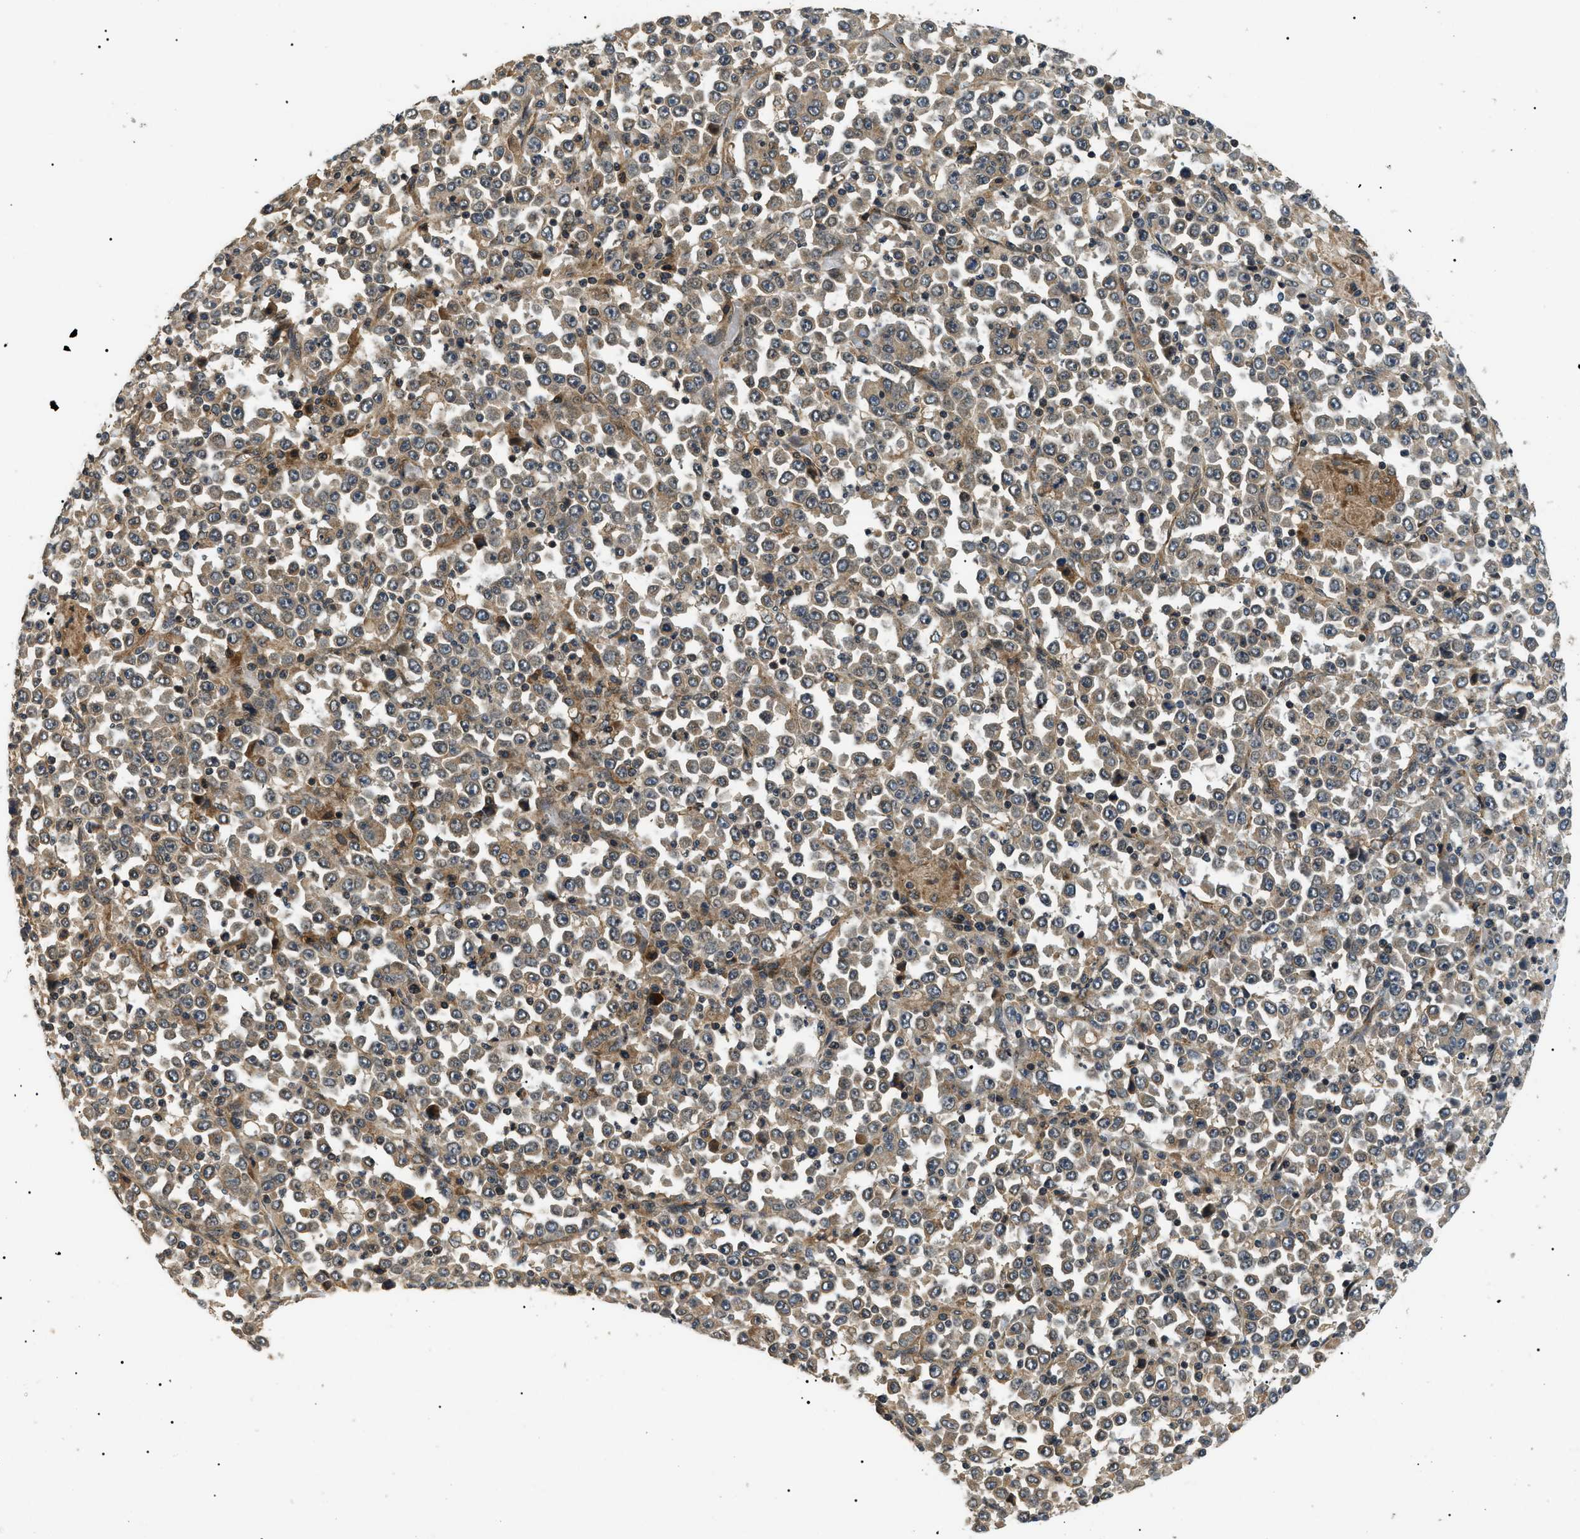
{"staining": {"intensity": "weak", "quantity": ">75%", "location": "cytoplasmic/membranous"}, "tissue": "stomach cancer", "cell_type": "Tumor cells", "image_type": "cancer", "snomed": [{"axis": "morphology", "description": "Normal tissue, NOS"}, {"axis": "morphology", "description": "Adenocarcinoma, NOS"}, {"axis": "topography", "description": "Stomach, upper"}, {"axis": "topography", "description": "Stomach"}], "caption": "Stomach cancer (adenocarcinoma) tissue reveals weak cytoplasmic/membranous positivity in approximately >75% of tumor cells (DAB (3,3'-diaminobenzidine) IHC, brown staining for protein, blue staining for nuclei).", "gene": "ATP6AP1", "patient": {"sex": "male", "age": 59}}